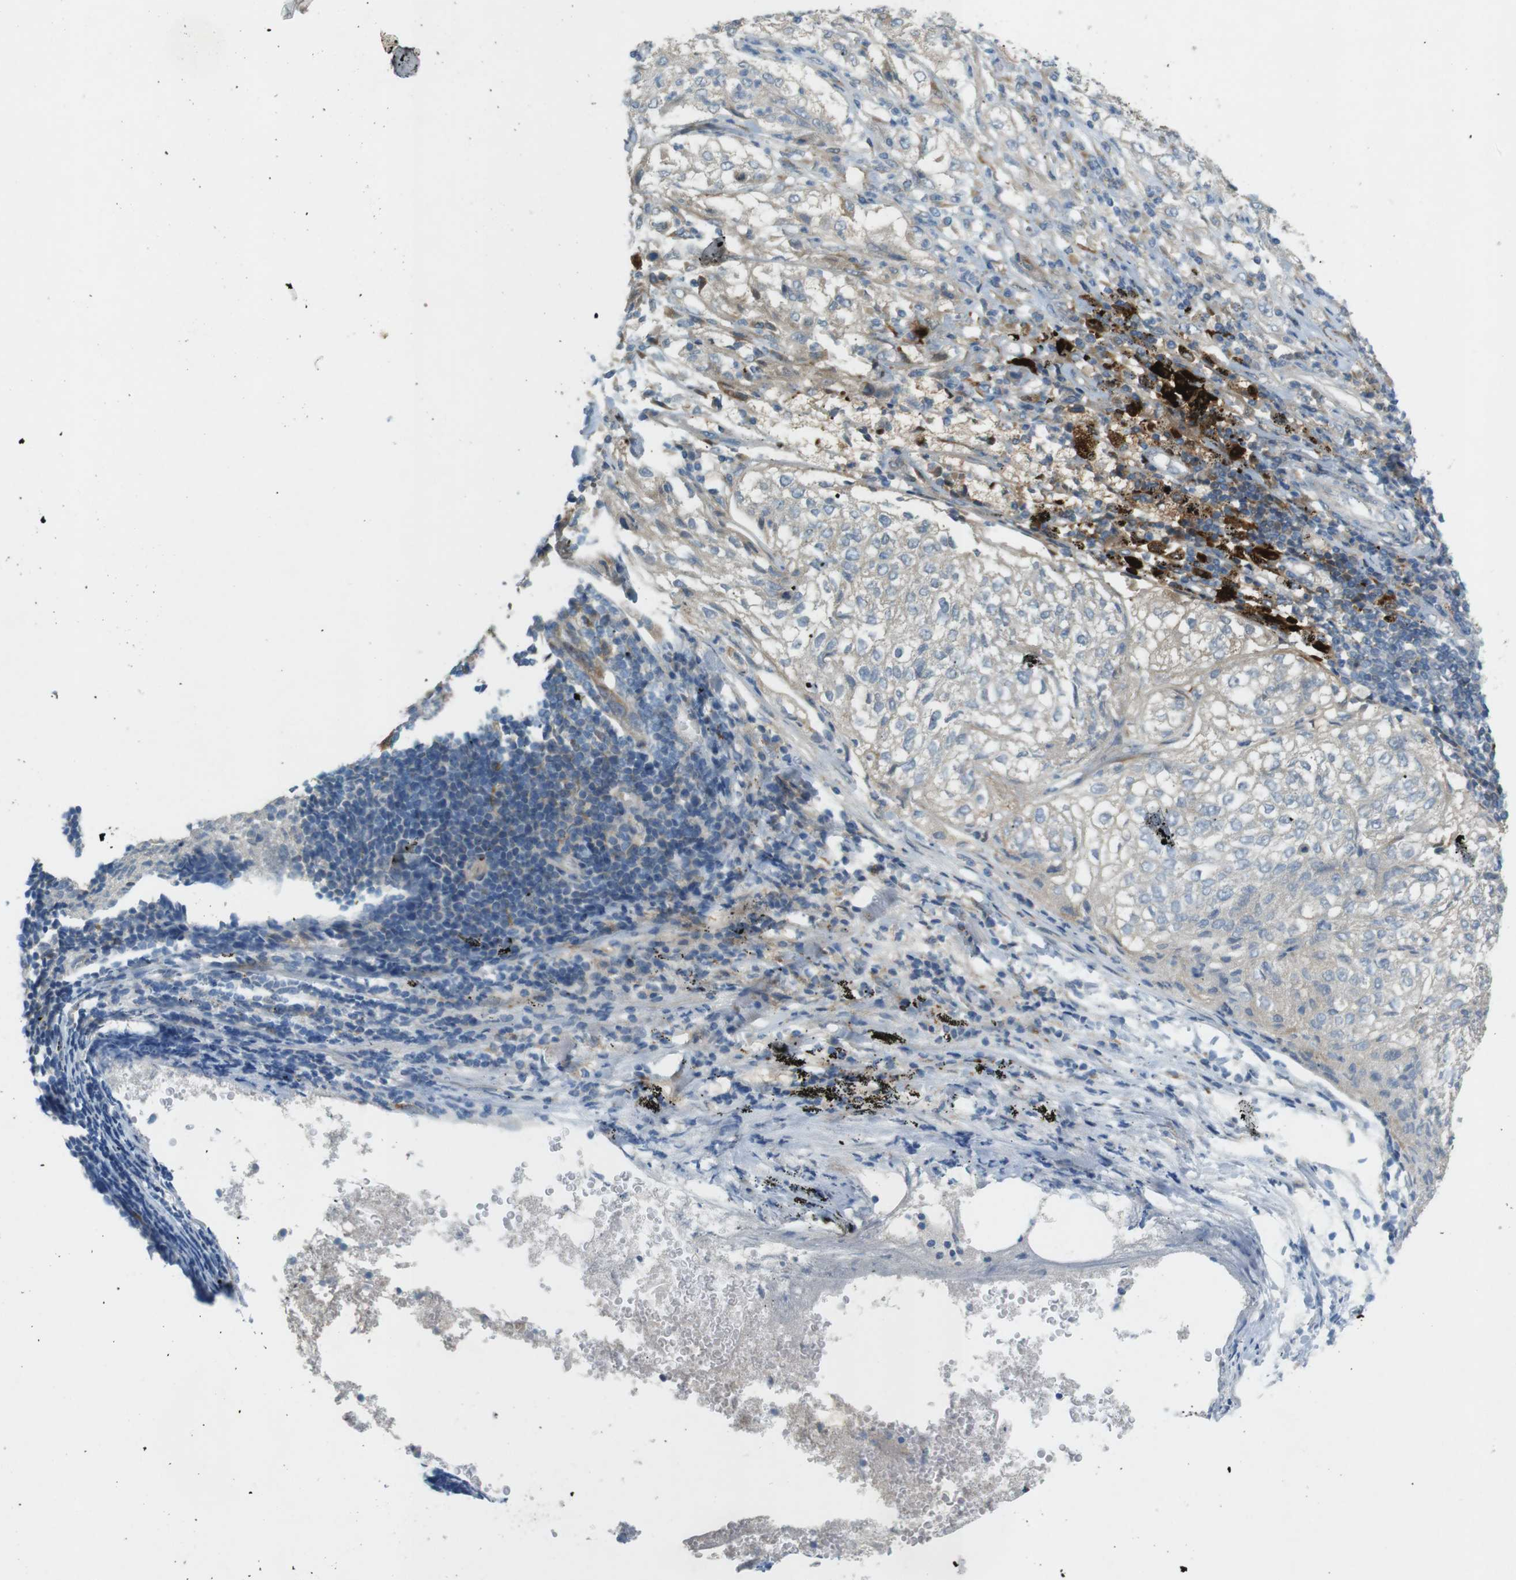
{"staining": {"intensity": "negative", "quantity": "none", "location": "none"}, "tissue": "lung cancer", "cell_type": "Tumor cells", "image_type": "cancer", "snomed": [{"axis": "morphology", "description": "Inflammation, NOS"}, {"axis": "morphology", "description": "Squamous cell carcinoma, NOS"}, {"axis": "topography", "description": "Lymph node"}, {"axis": "topography", "description": "Soft tissue"}, {"axis": "topography", "description": "Lung"}], "caption": "There is no significant expression in tumor cells of lung cancer (squamous cell carcinoma).", "gene": "TMEM41B", "patient": {"sex": "male", "age": 66}}